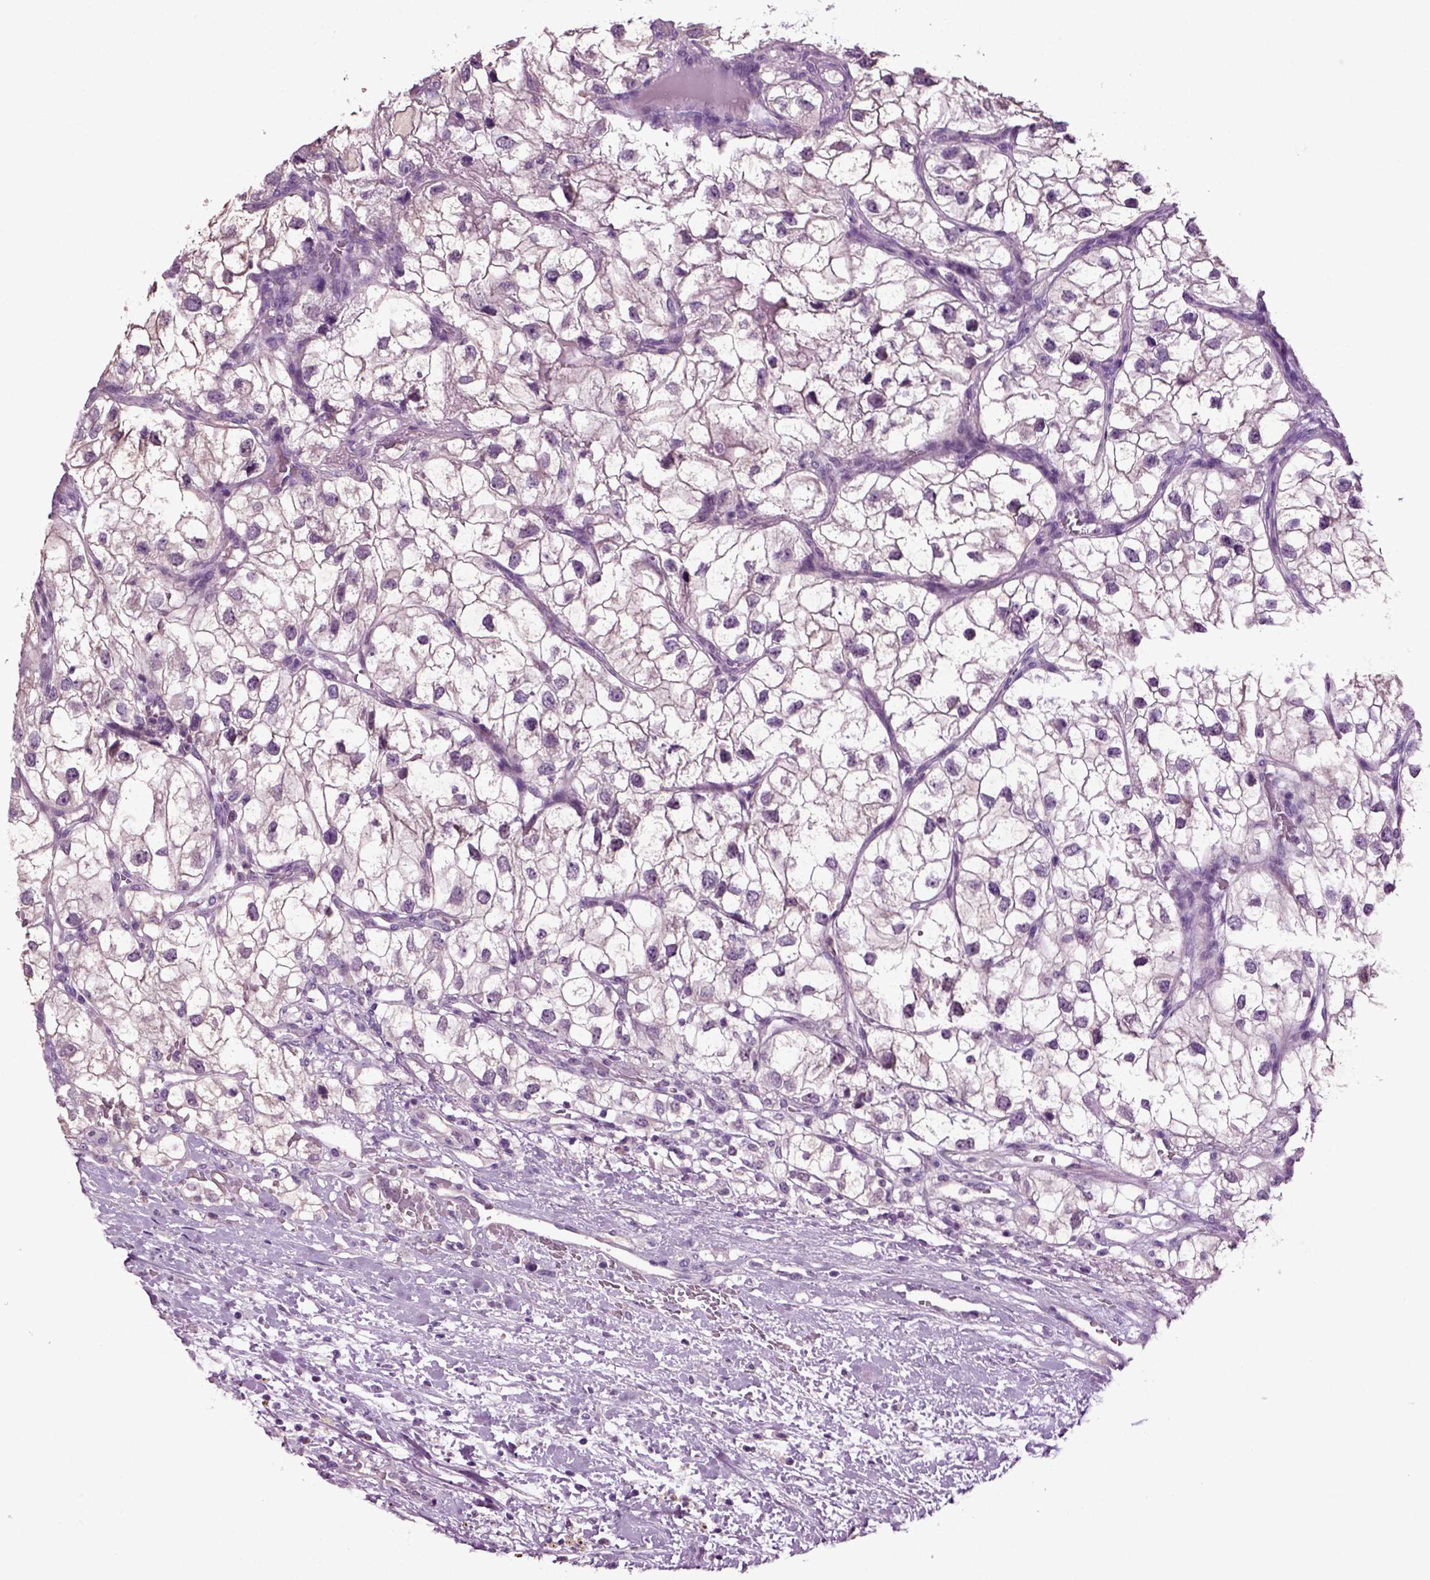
{"staining": {"intensity": "negative", "quantity": "none", "location": "none"}, "tissue": "renal cancer", "cell_type": "Tumor cells", "image_type": "cancer", "snomed": [{"axis": "morphology", "description": "Adenocarcinoma, NOS"}, {"axis": "topography", "description": "Kidney"}], "caption": "A photomicrograph of human renal cancer (adenocarcinoma) is negative for staining in tumor cells. (DAB immunohistochemistry (IHC) visualized using brightfield microscopy, high magnification).", "gene": "FGF11", "patient": {"sex": "male", "age": 59}}